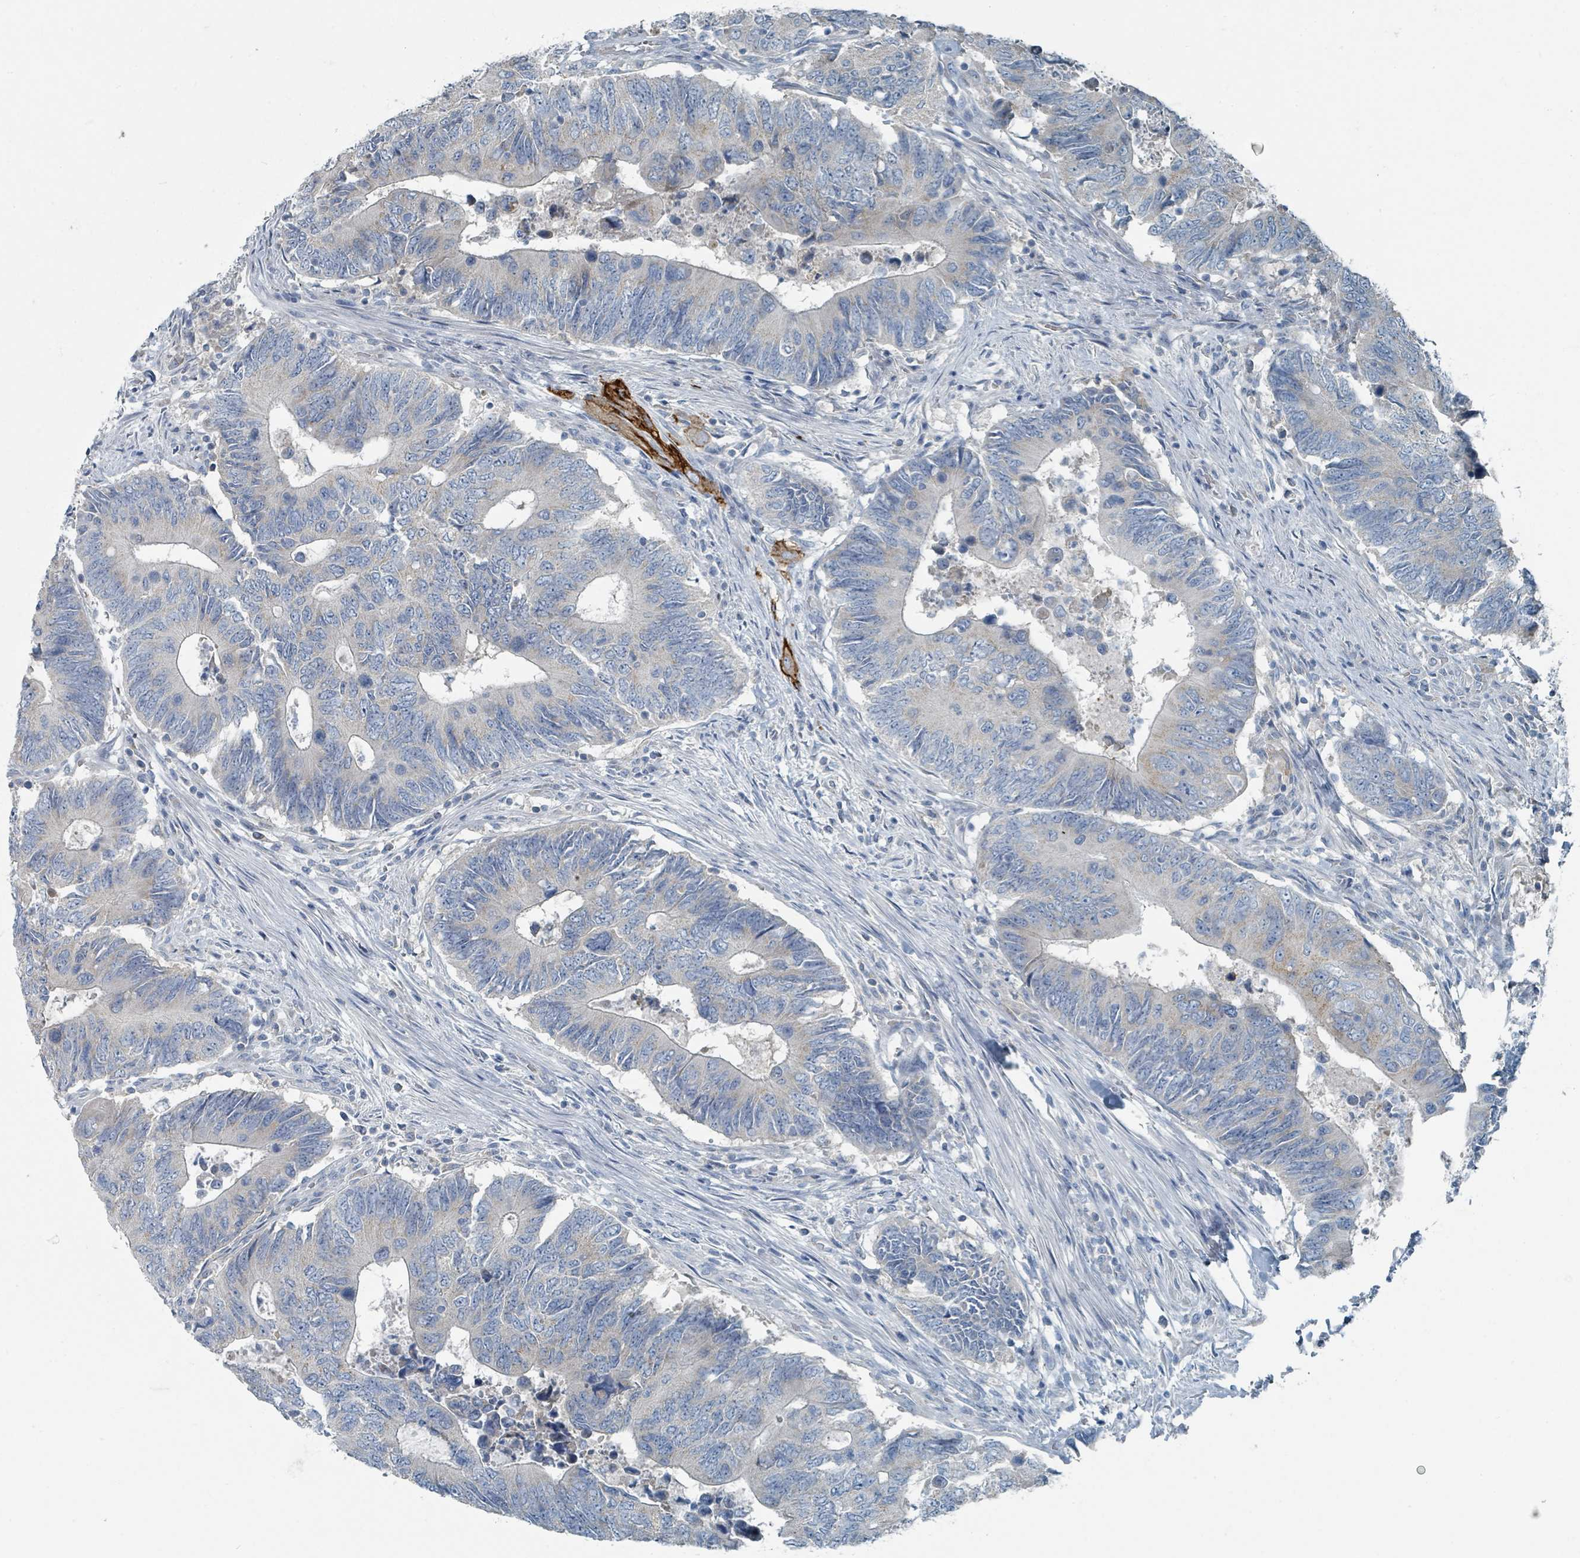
{"staining": {"intensity": "negative", "quantity": "none", "location": "none"}, "tissue": "colorectal cancer", "cell_type": "Tumor cells", "image_type": "cancer", "snomed": [{"axis": "morphology", "description": "Adenocarcinoma, NOS"}, {"axis": "topography", "description": "Colon"}], "caption": "The image shows no significant expression in tumor cells of colorectal adenocarcinoma. The staining was performed using DAB (3,3'-diaminobenzidine) to visualize the protein expression in brown, while the nuclei were stained in blue with hematoxylin (Magnification: 20x).", "gene": "RASA4", "patient": {"sex": "male", "age": 87}}